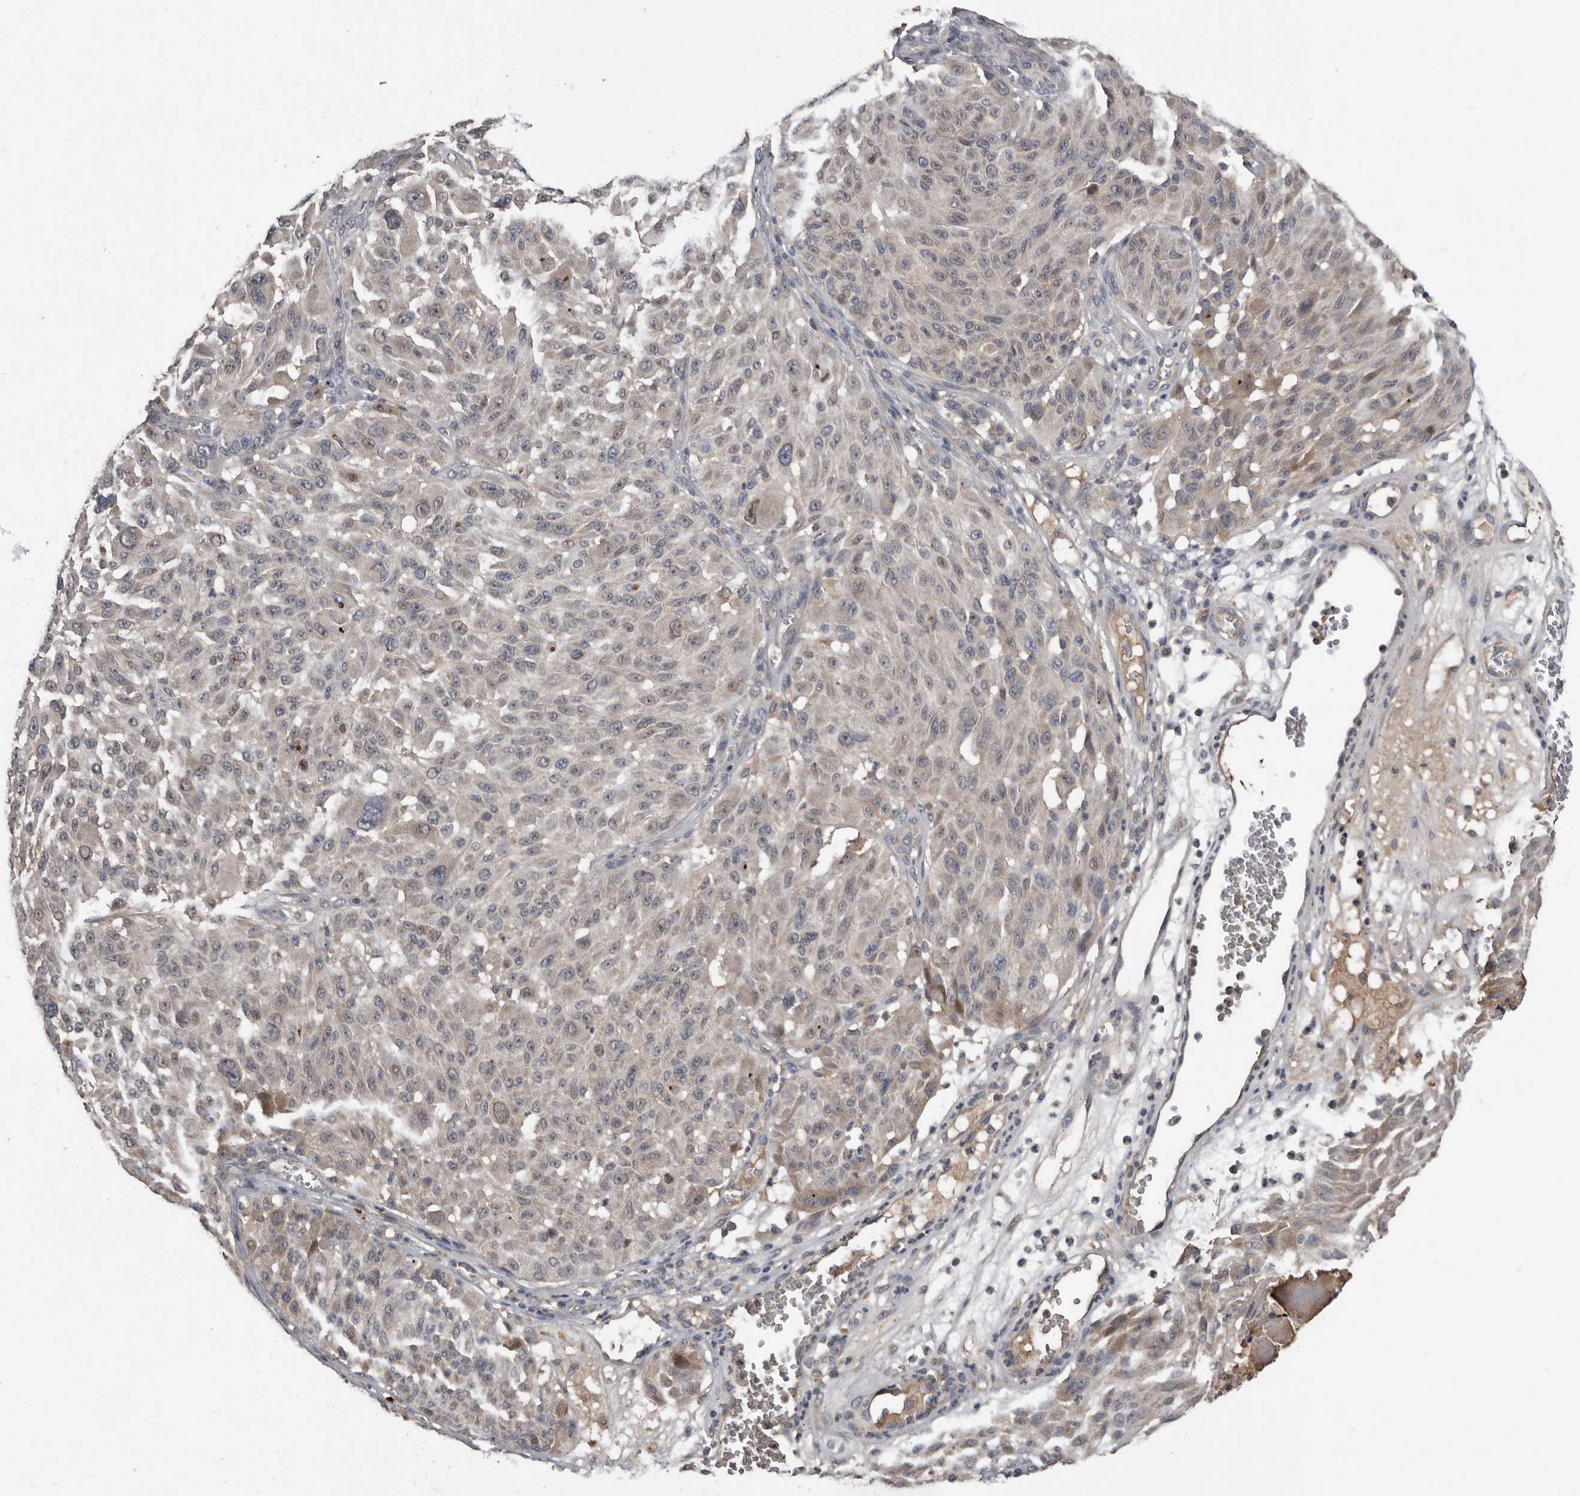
{"staining": {"intensity": "negative", "quantity": "none", "location": "none"}, "tissue": "melanoma", "cell_type": "Tumor cells", "image_type": "cancer", "snomed": [{"axis": "morphology", "description": "Malignant melanoma, NOS"}, {"axis": "topography", "description": "Skin"}], "caption": "Immunohistochemical staining of melanoma exhibits no significant expression in tumor cells.", "gene": "NMUR1", "patient": {"sex": "male", "age": 83}}